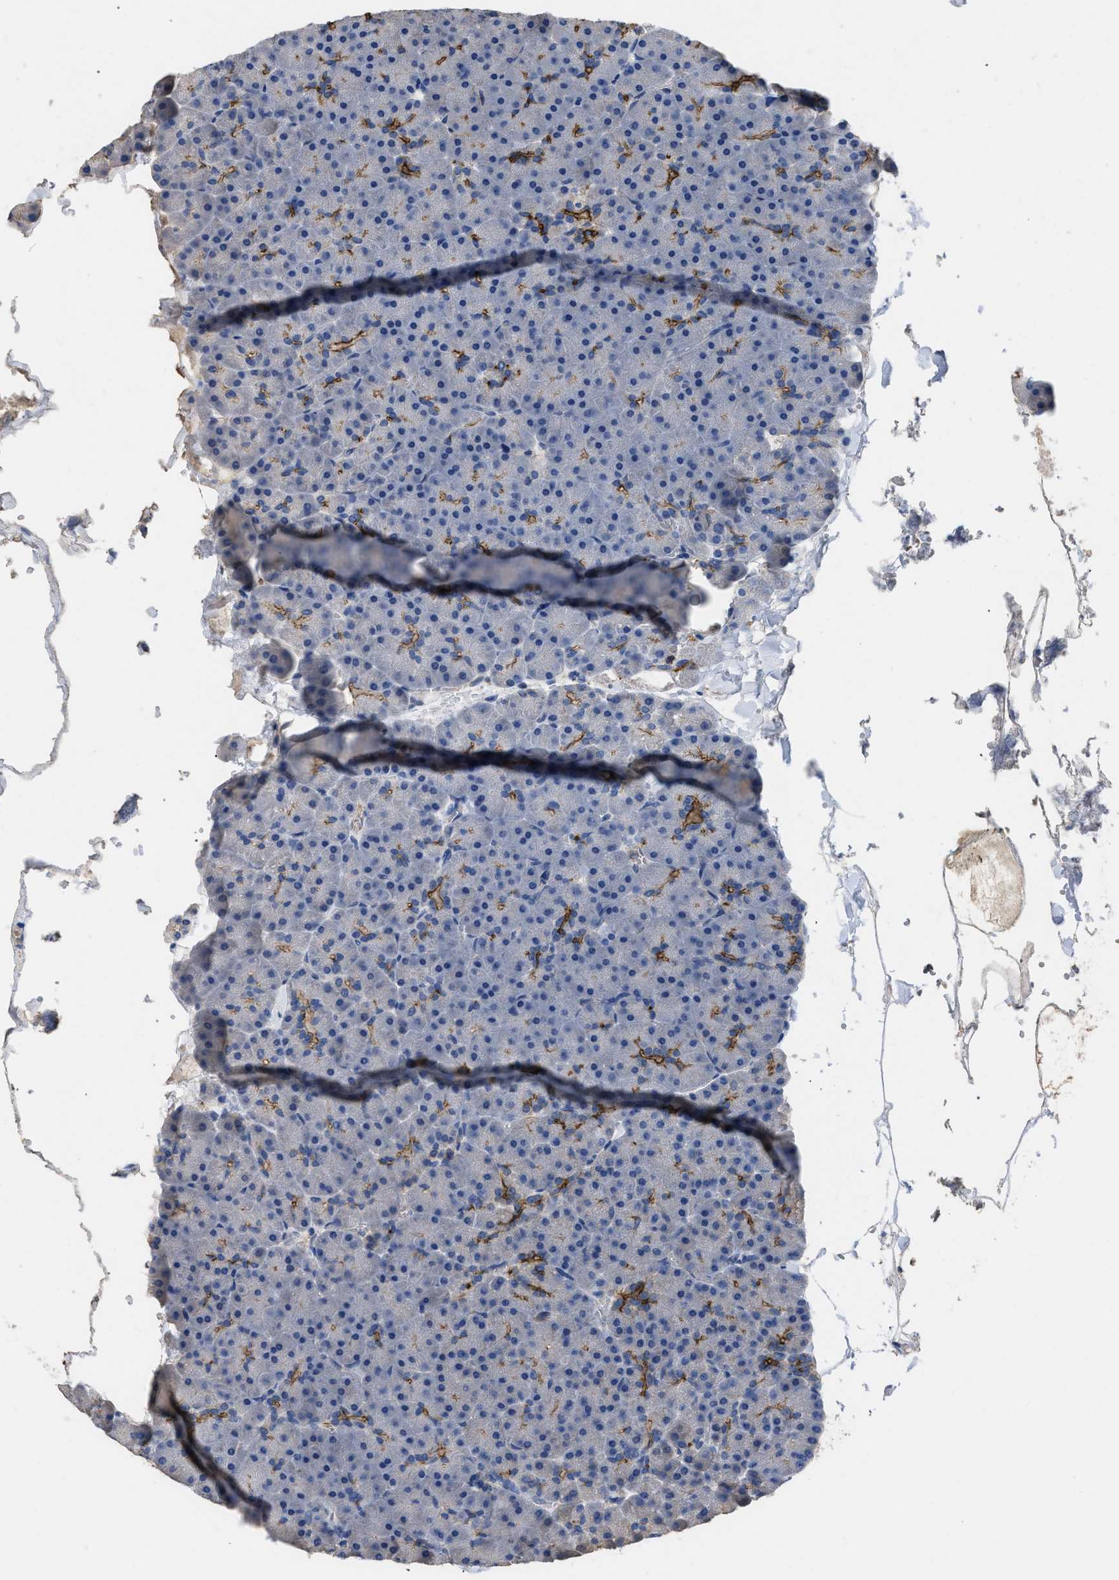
{"staining": {"intensity": "moderate", "quantity": "<25%", "location": "cytoplasmic/membranous"}, "tissue": "pancreas", "cell_type": "Exocrine glandular cells", "image_type": "normal", "snomed": [{"axis": "morphology", "description": "Normal tissue, NOS"}, {"axis": "topography", "description": "Pancreas"}], "caption": "The micrograph demonstrates a brown stain indicating the presence of a protein in the cytoplasmic/membranous of exocrine glandular cells in pancreas.", "gene": "USP4", "patient": {"sex": "male", "age": 35}}